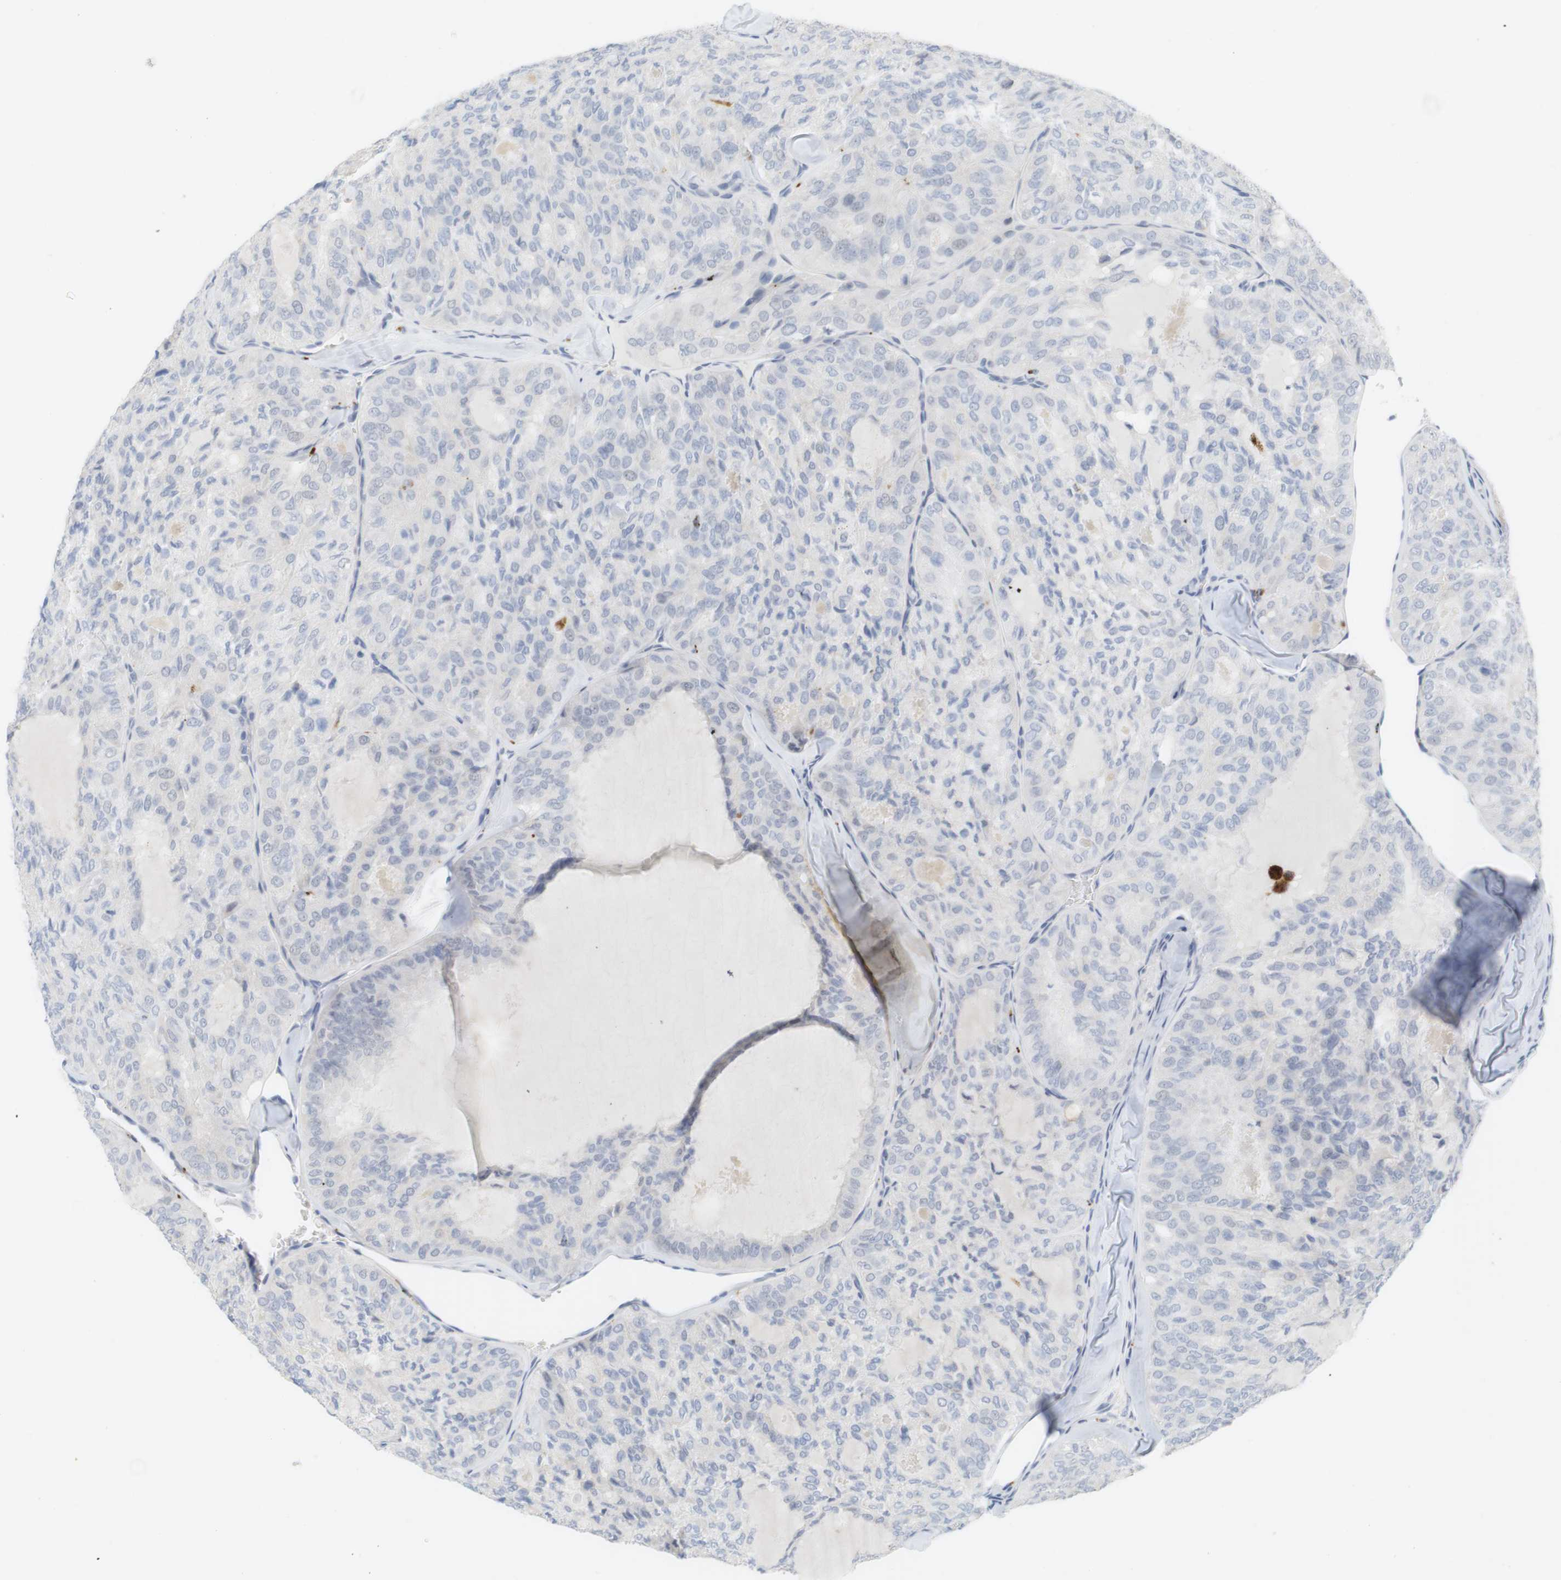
{"staining": {"intensity": "negative", "quantity": "none", "location": "none"}, "tissue": "thyroid cancer", "cell_type": "Tumor cells", "image_type": "cancer", "snomed": [{"axis": "morphology", "description": "Follicular adenoma carcinoma, NOS"}, {"axis": "topography", "description": "Thyroid gland"}], "caption": "DAB (3,3'-diaminobenzidine) immunohistochemical staining of thyroid follicular adenoma carcinoma displays no significant staining in tumor cells.", "gene": "YIPF1", "patient": {"sex": "male", "age": 75}}